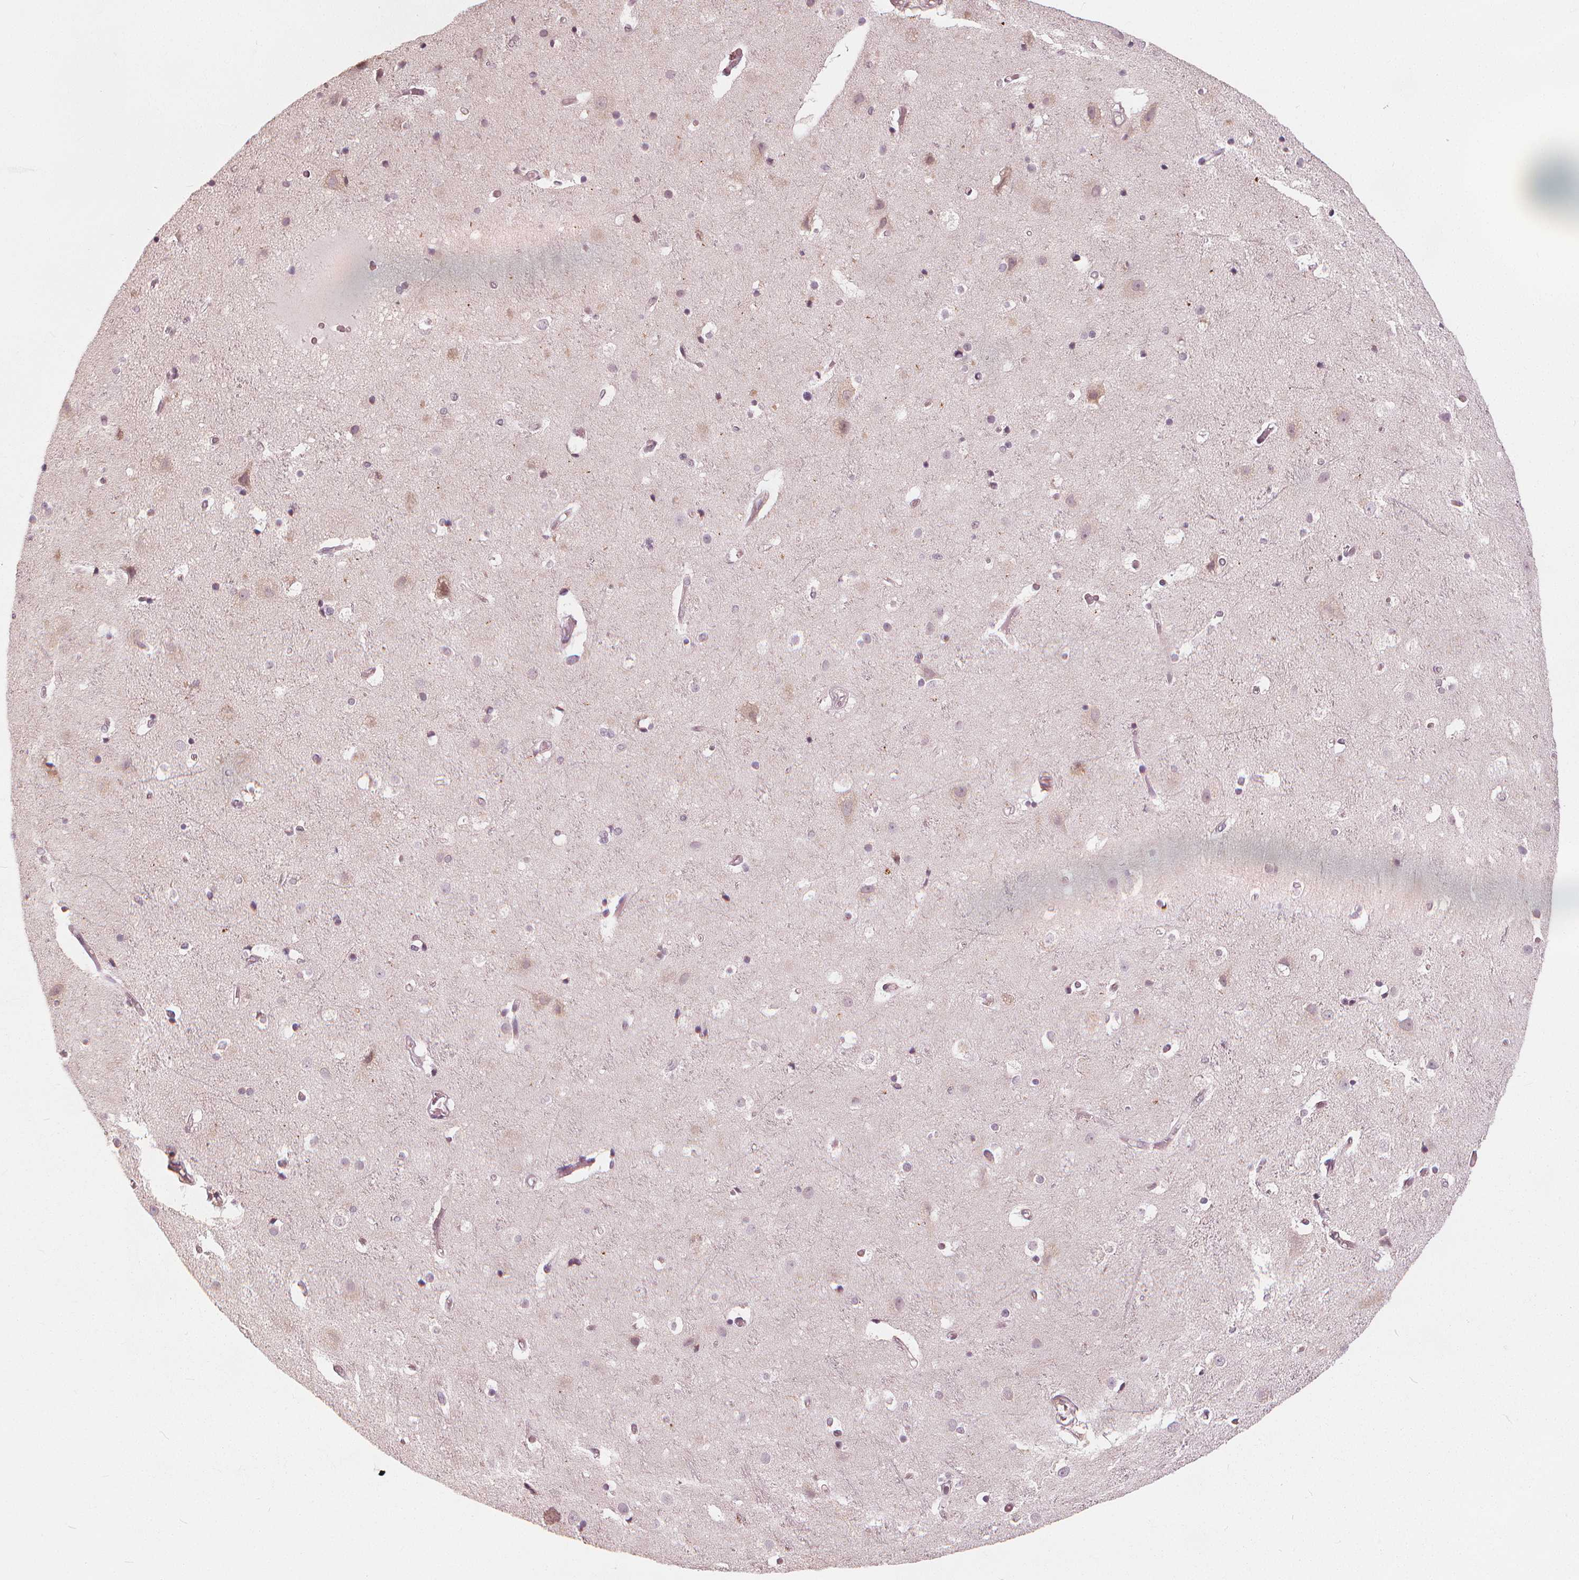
{"staining": {"intensity": "weak", "quantity": "<25%", "location": "nuclear"}, "tissue": "cerebral cortex", "cell_type": "Endothelial cells", "image_type": "normal", "snomed": [{"axis": "morphology", "description": "Normal tissue, NOS"}, {"axis": "topography", "description": "Cerebral cortex"}], "caption": "Immunohistochemistry of normal human cerebral cortex displays no positivity in endothelial cells. The staining is performed using DAB (3,3'-diaminobenzidine) brown chromogen with nuclei counter-stained in using hematoxylin.", "gene": "SQSTM1", "patient": {"sex": "female", "age": 52}}